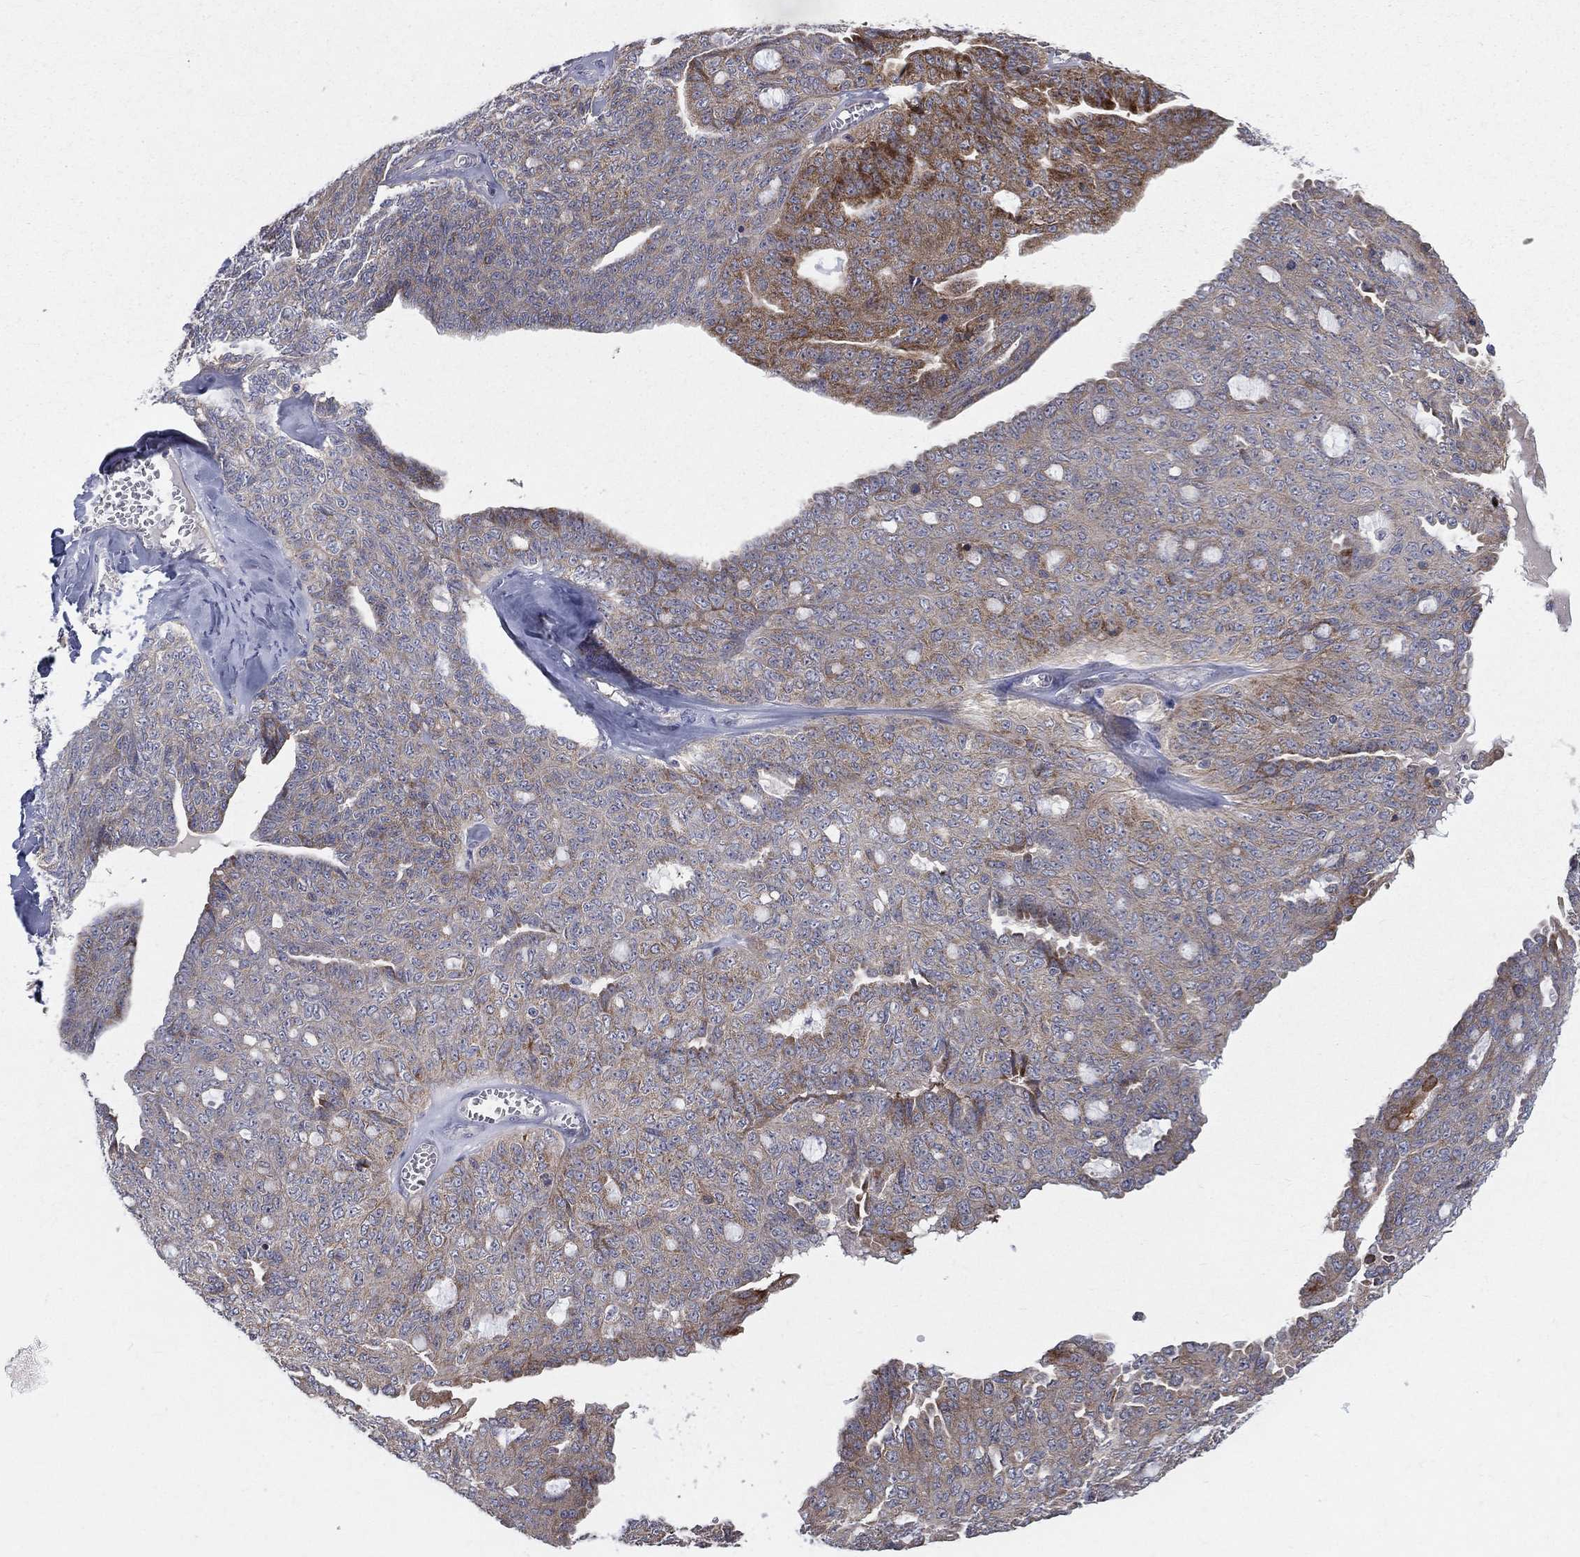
{"staining": {"intensity": "moderate", "quantity": "<25%", "location": "cytoplasmic/membranous"}, "tissue": "ovarian cancer", "cell_type": "Tumor cells", "image_type": "cancer", "snomed": [{"axis": "morphology", "description": "Cystadenocarcinoma, serous, NOS"}, {"axis": "topography", "description": "Ovary"}], "caption": "Moderate cytoplasmic/membranous protein staining is present in about <25% of tumor cells in ovarian cancer (serous cystadenocarcinoma). The protein of interest is shown in brown color, while the nuclei are stained blue.", "gene": "POMZP3", "patient": {"sex": "female", "age": 71}}